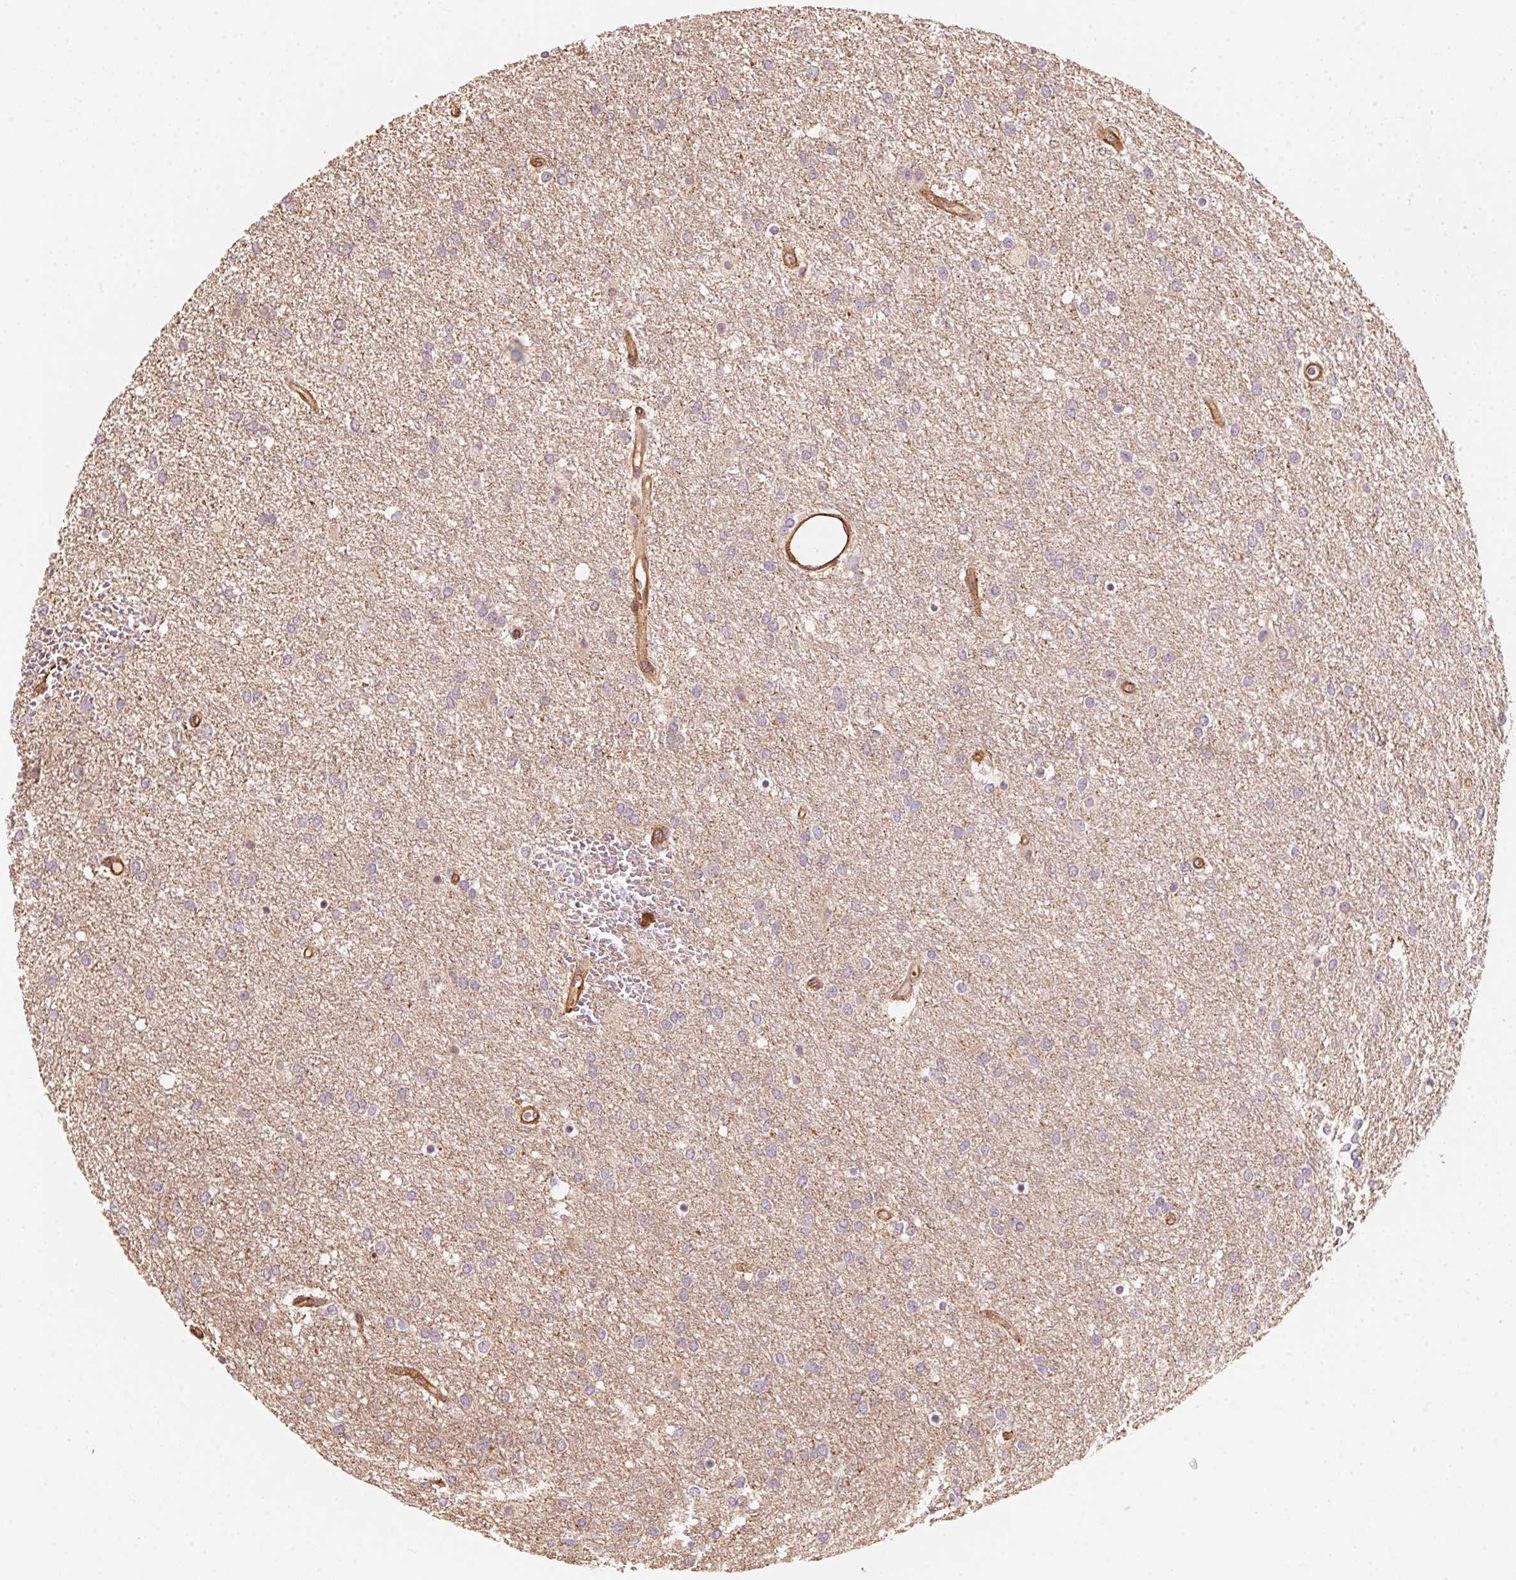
{"staining": {"intensity": "negative", "quantity": "none", "location": "none"}, "tissue": "glioma", "cell_type": "Tumor cells", "image_type": "cancer", "snomed": [{"axis": "morphology", "description": "Glioma, malignant, High grade"}, {"axis": "topography", "description": "Brain"}], "caption": "Immunohistochemical staining of high-grade glioma (malignant) reveals no significant expression in tumor cells.", "gene": "FRAS1", "patient": {"sex": "female", "age": 61}}